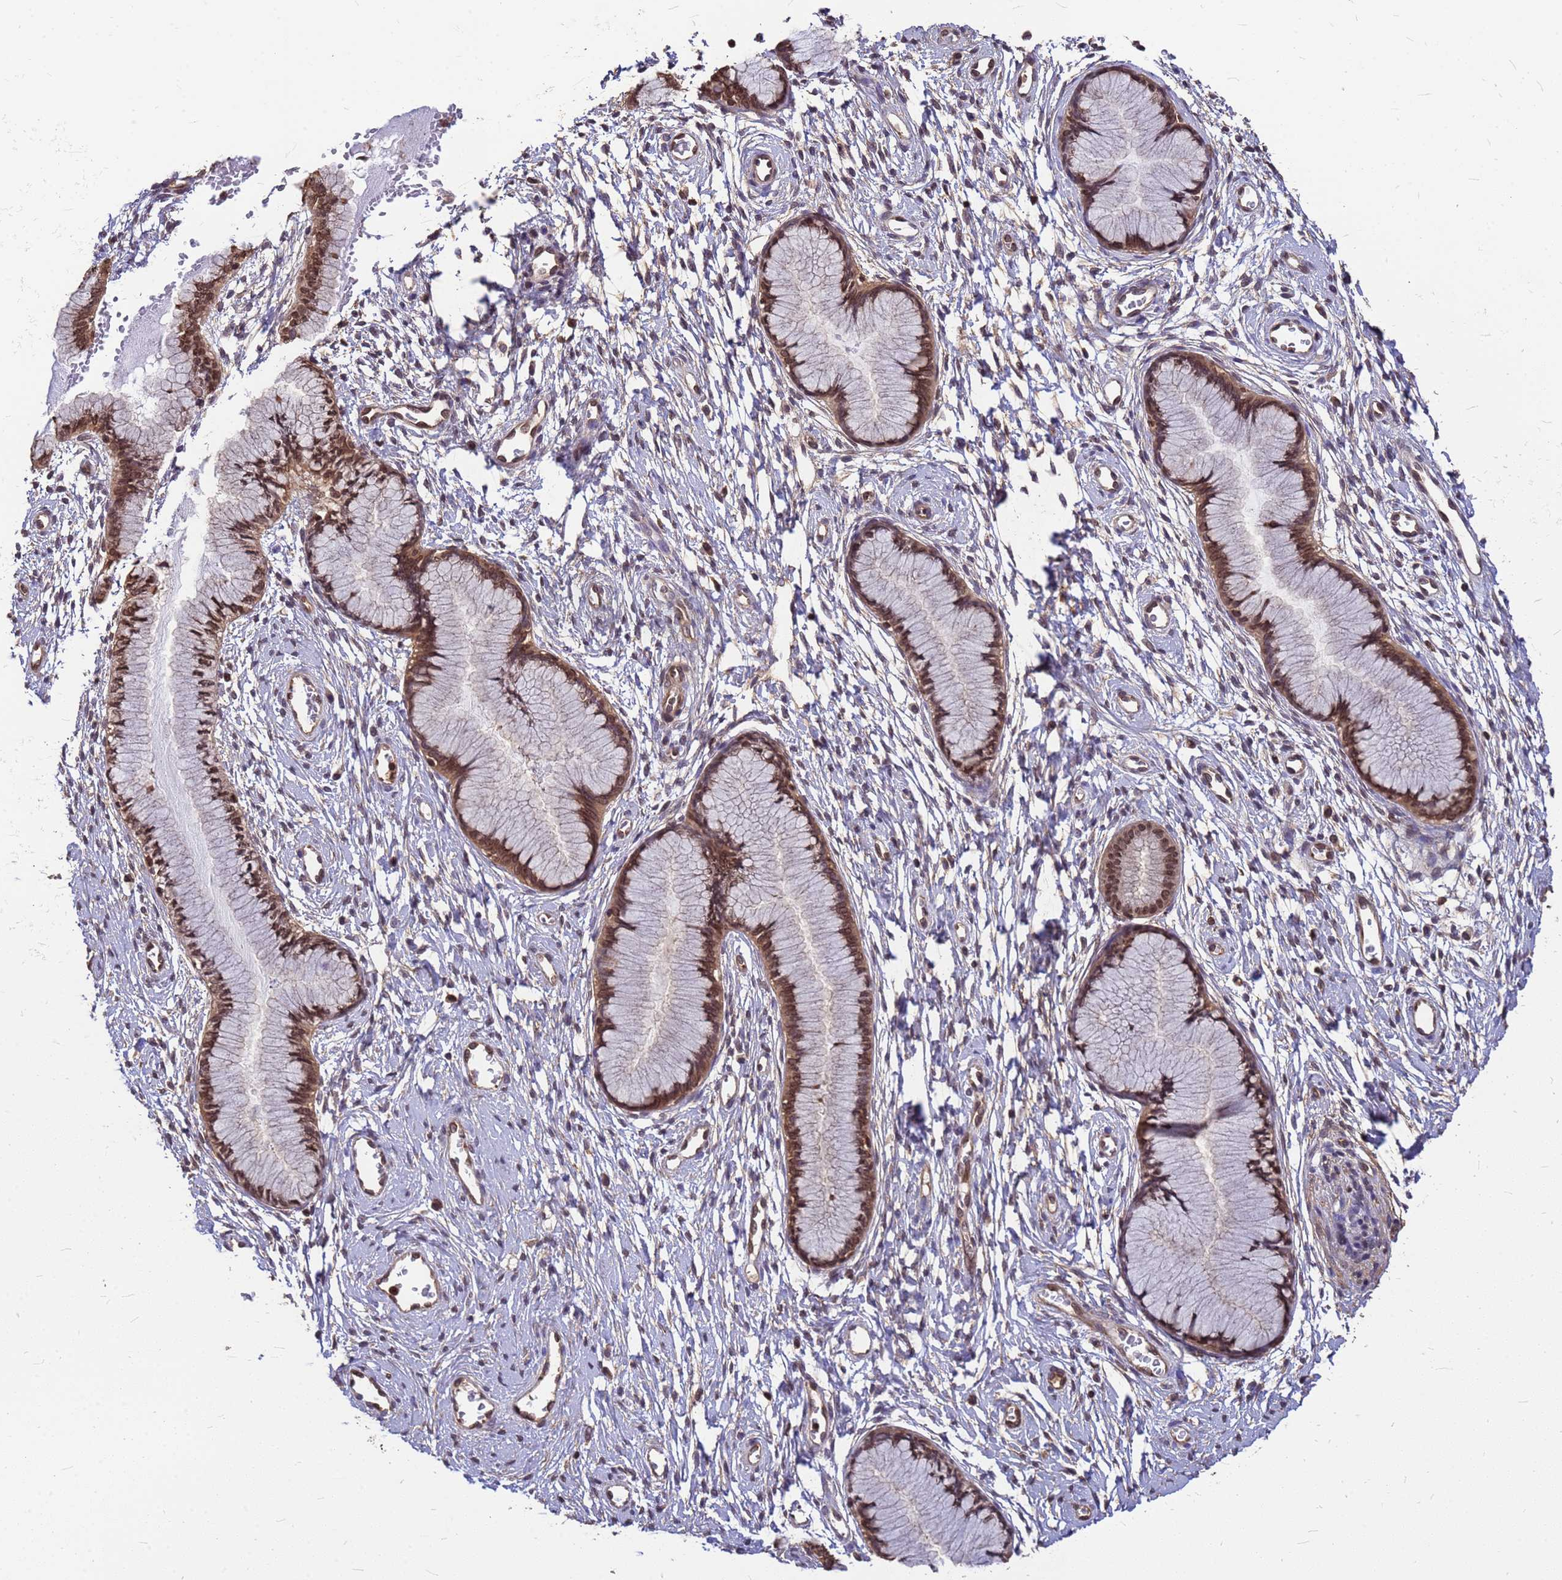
{"staining": {"intensity": "moderate", "quantity": ">75%", "location": "cytoplasmic/membranous,nuclear"}, "tissue": "cervix", "cell_type": "Glandular cells", "image_type": "normal", "snomed": [{"axis": "morphology", "description": "Normal tissue, NOS"}, {"axis": "topography", "description": "Cervix"}], "caption": "Immunohistochemistry photomicrograph of benign cervix: cervix stained using immunohistochemistry (IHC) demonstrates medium levels of moderate protein expression localized specifically in the cytoplasmic/membranous,nuclear of glandular cells, appearing as a cytoplasmic/membranous,nuclear brown color.", "gene": "C1orf35", "patient": {"sex": "female", "age": 42}}